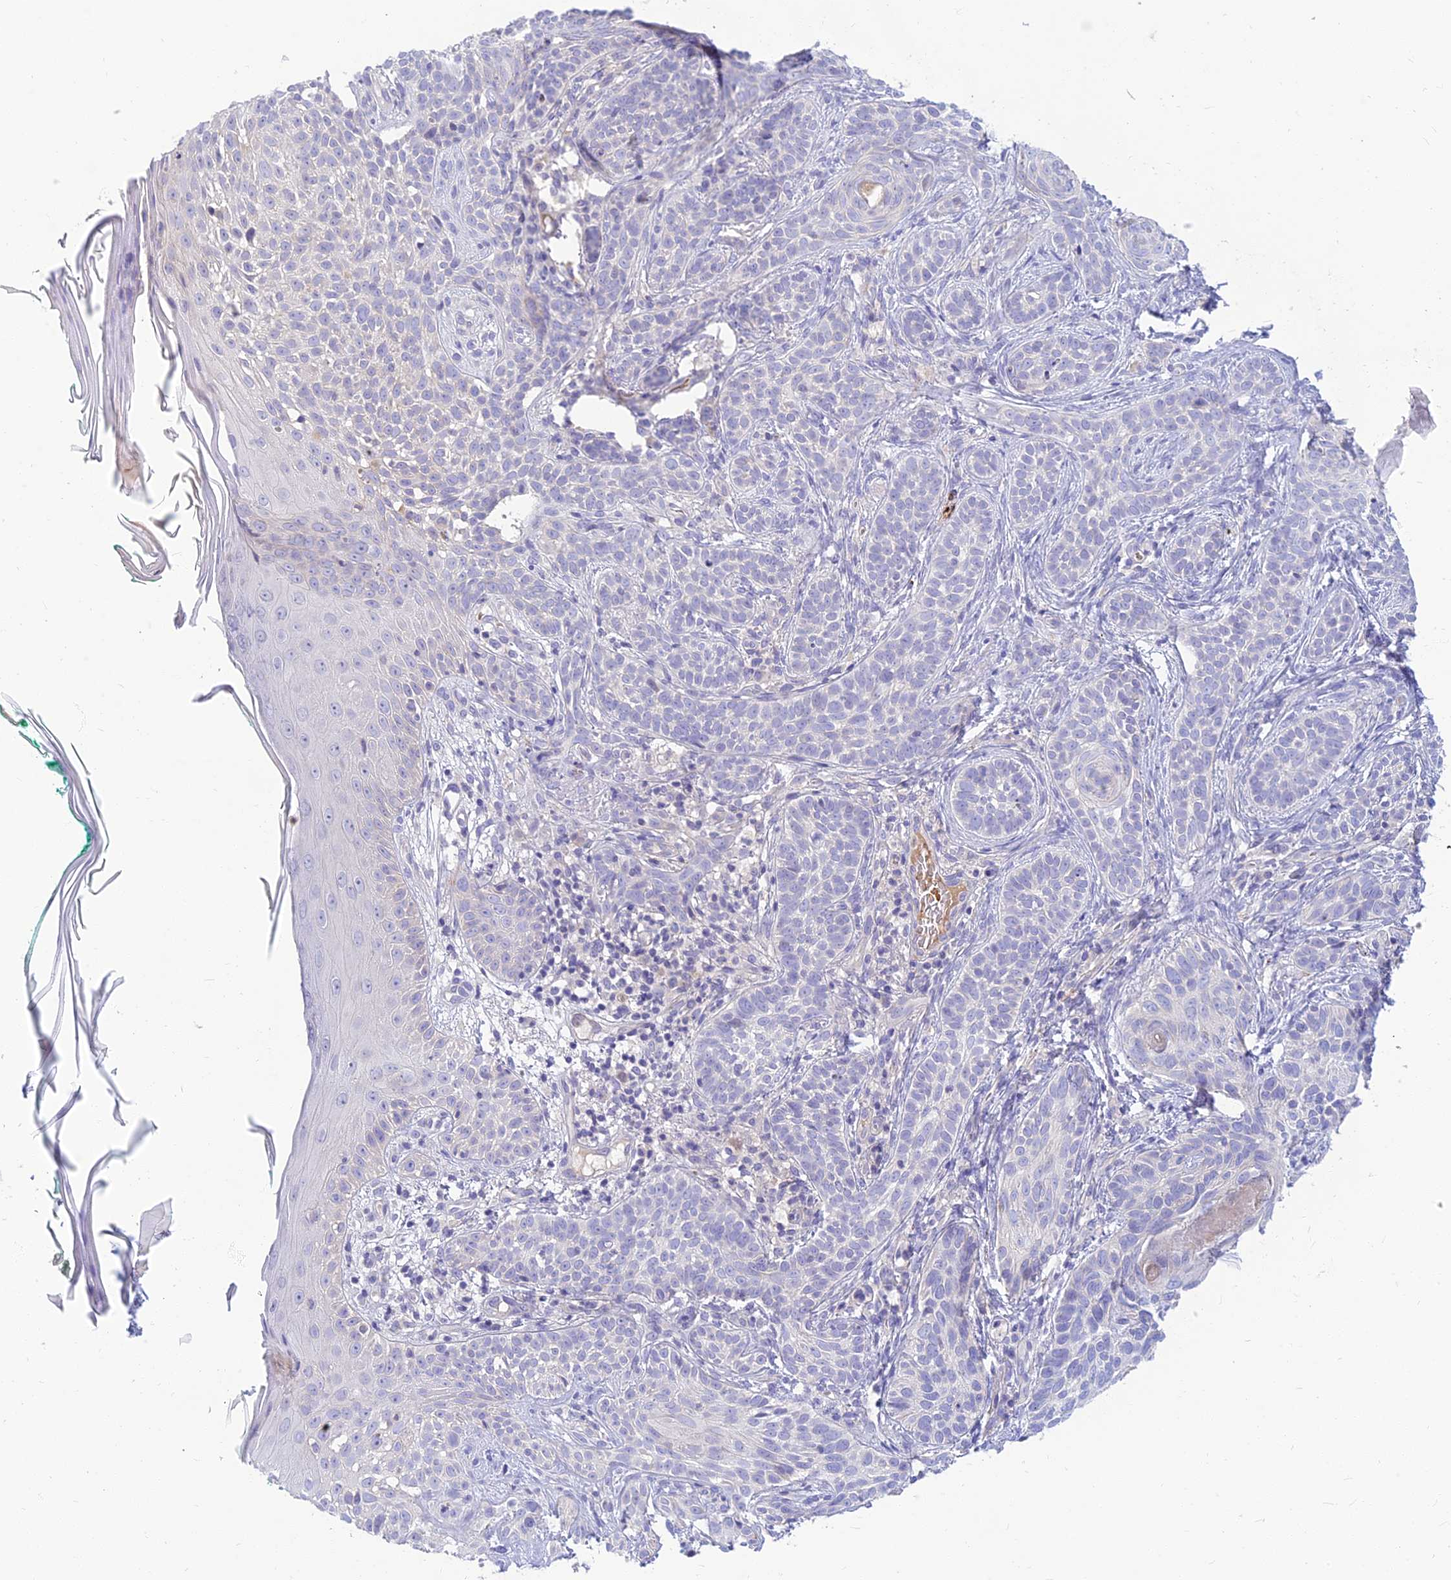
{"staining": {"intensity": "negative", "quantity": "none", "location": "none"}, "tissue": "skin cancer", "cell_type": "Tumor cells", "image_type": "cancer", "snomed": [{"axis": "morphology", "description": "Basal cell carcinoma"}, {"axis": "topography", "description": "Skin"}], "caption": "This is an immunohistochemistry histopathology image of human basal cell carcinoma (skin). There is no positivity in tumor cells.", "gene": "CLIP4", "patient": {"sex": "male", "age": 71}}